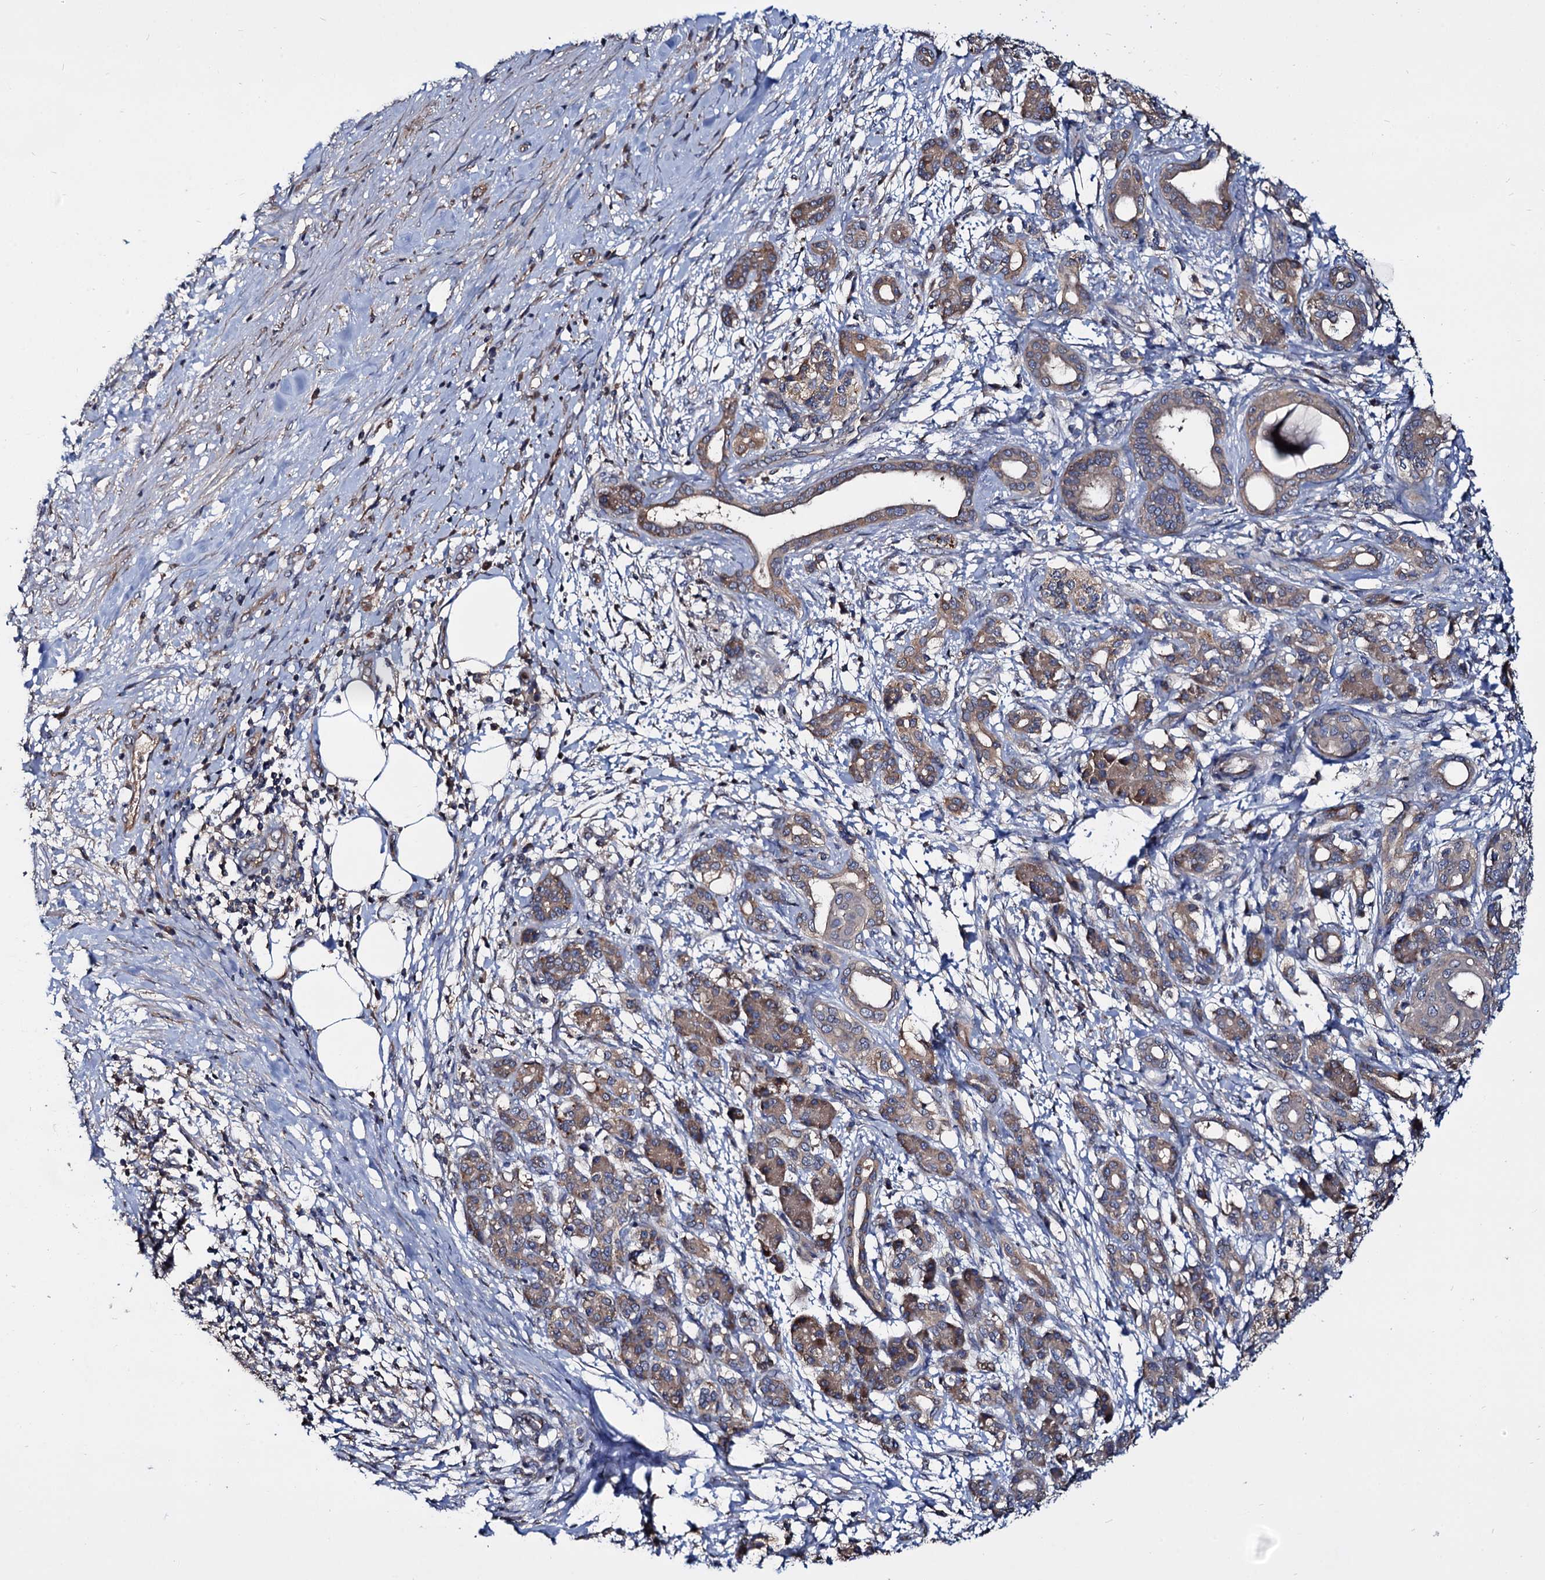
{"staining": {"intensity": "weak", "quantity": "25%-75%", "location": "cytoplasmic/membranous"}, "tissue": "pancreatic cancer", "cell_type": "Tumor cells", "image_type": "cancer", "snomed": [{"axis": "morphology", "description": "Adenocarcinoma, NOS"}, {"axis": "topography", "description": "Pancreas"}], "caption": "An image of adenocarcinoma (pancreatic) stained for a protein shows weak cytoplasmic/membranous brown staining in tumor cells.", "gene": "CEP192", "patient": {"sex": "female", "age": 55}}